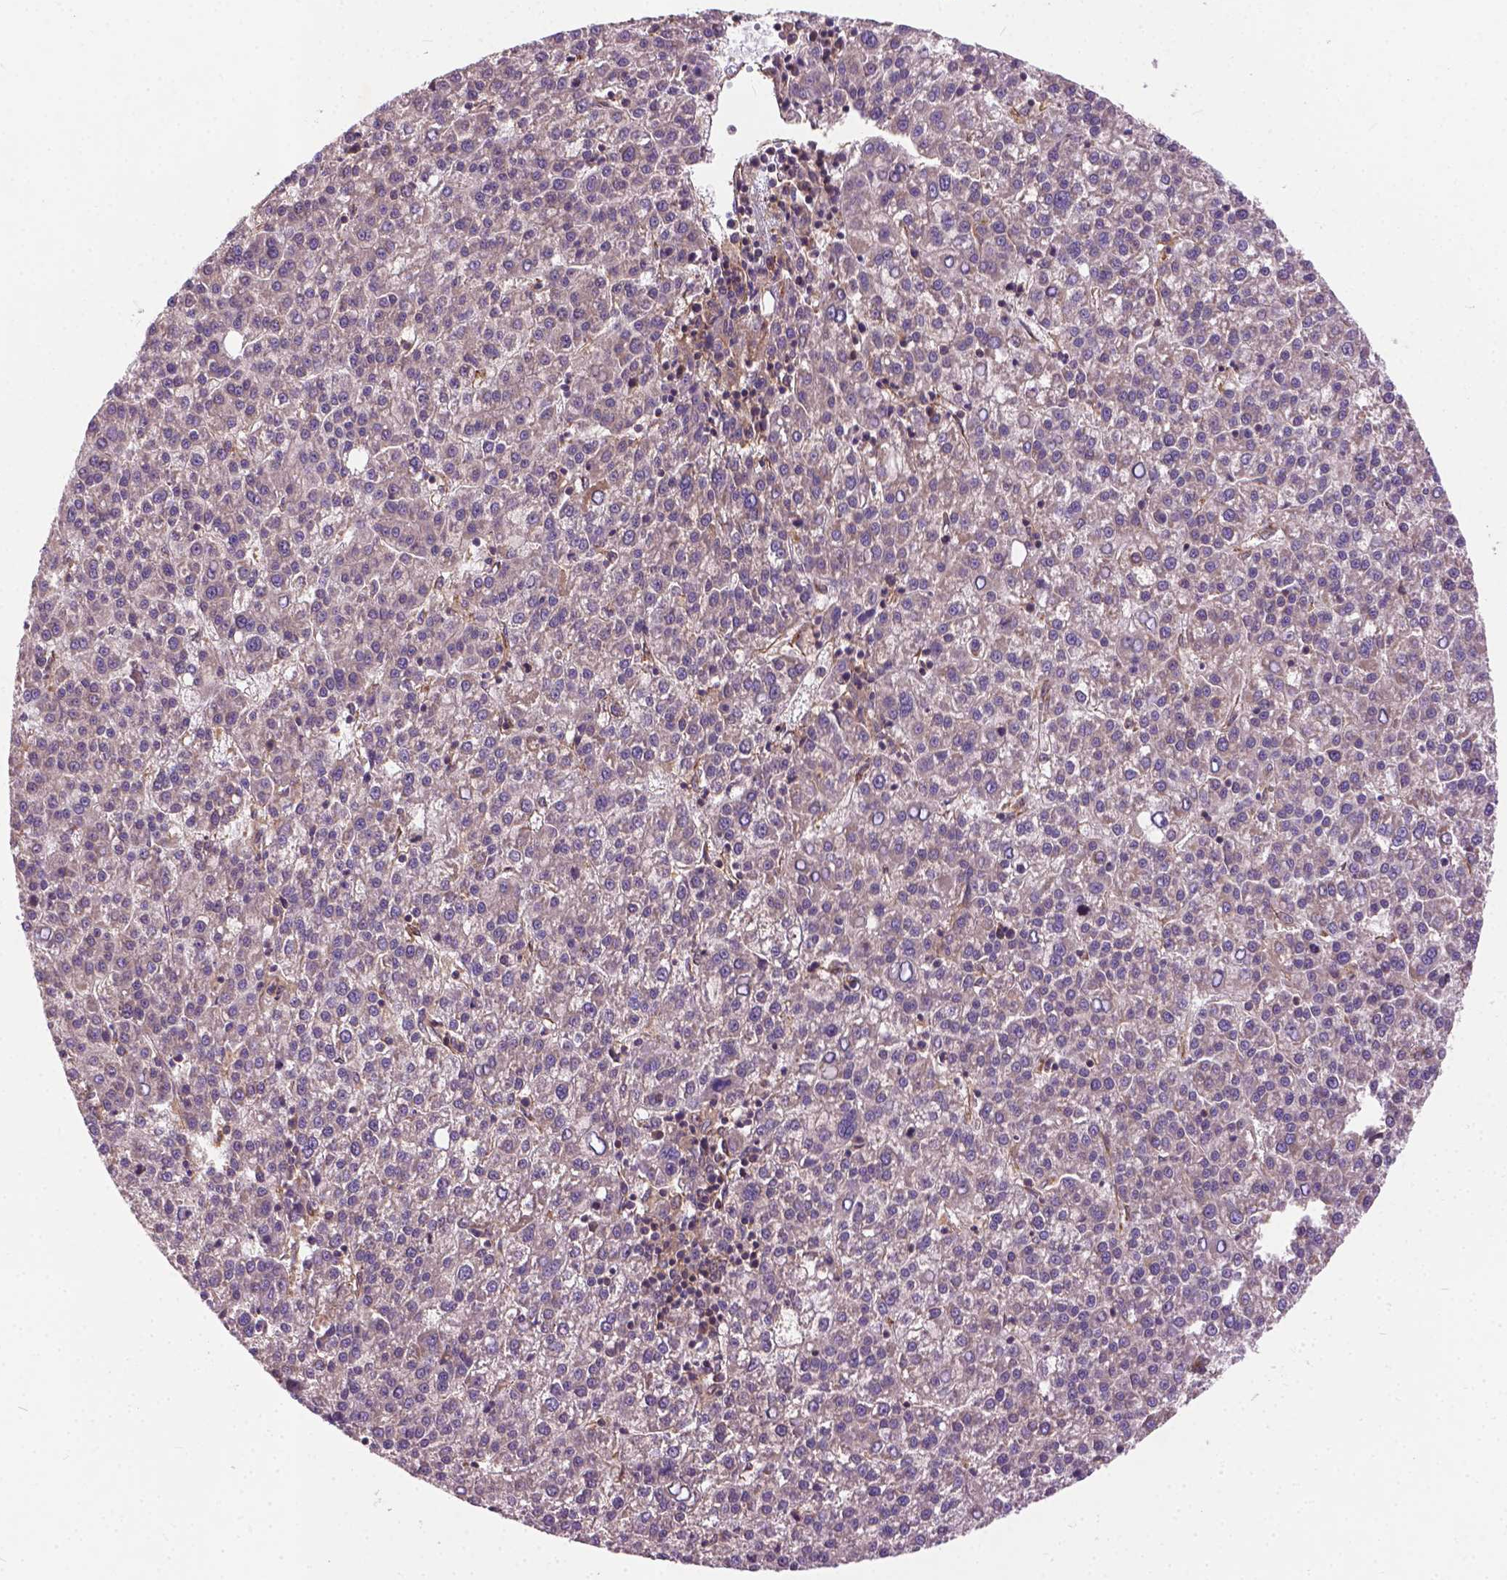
{"staining": {"intensity": "negative", "quantity": "none", "location": "none"}, "tissue": "liver cancer", "cell_type": "Tumor cells", "image_type": "cancer", "snomed": [{"axis": "morphology", "description": "Carcinoma, Hepatocellular, NOS"}, {"axis": "topography", "description": "Liver"}], "caption": "Immunohistochemical staining of liver cancer exhibits no significant positivity in tumor cells. (DAB immunohistochemistry (IHC), high magnification).", "gene": "MZT1", "patient": {"sex": "female", "age": 58}}